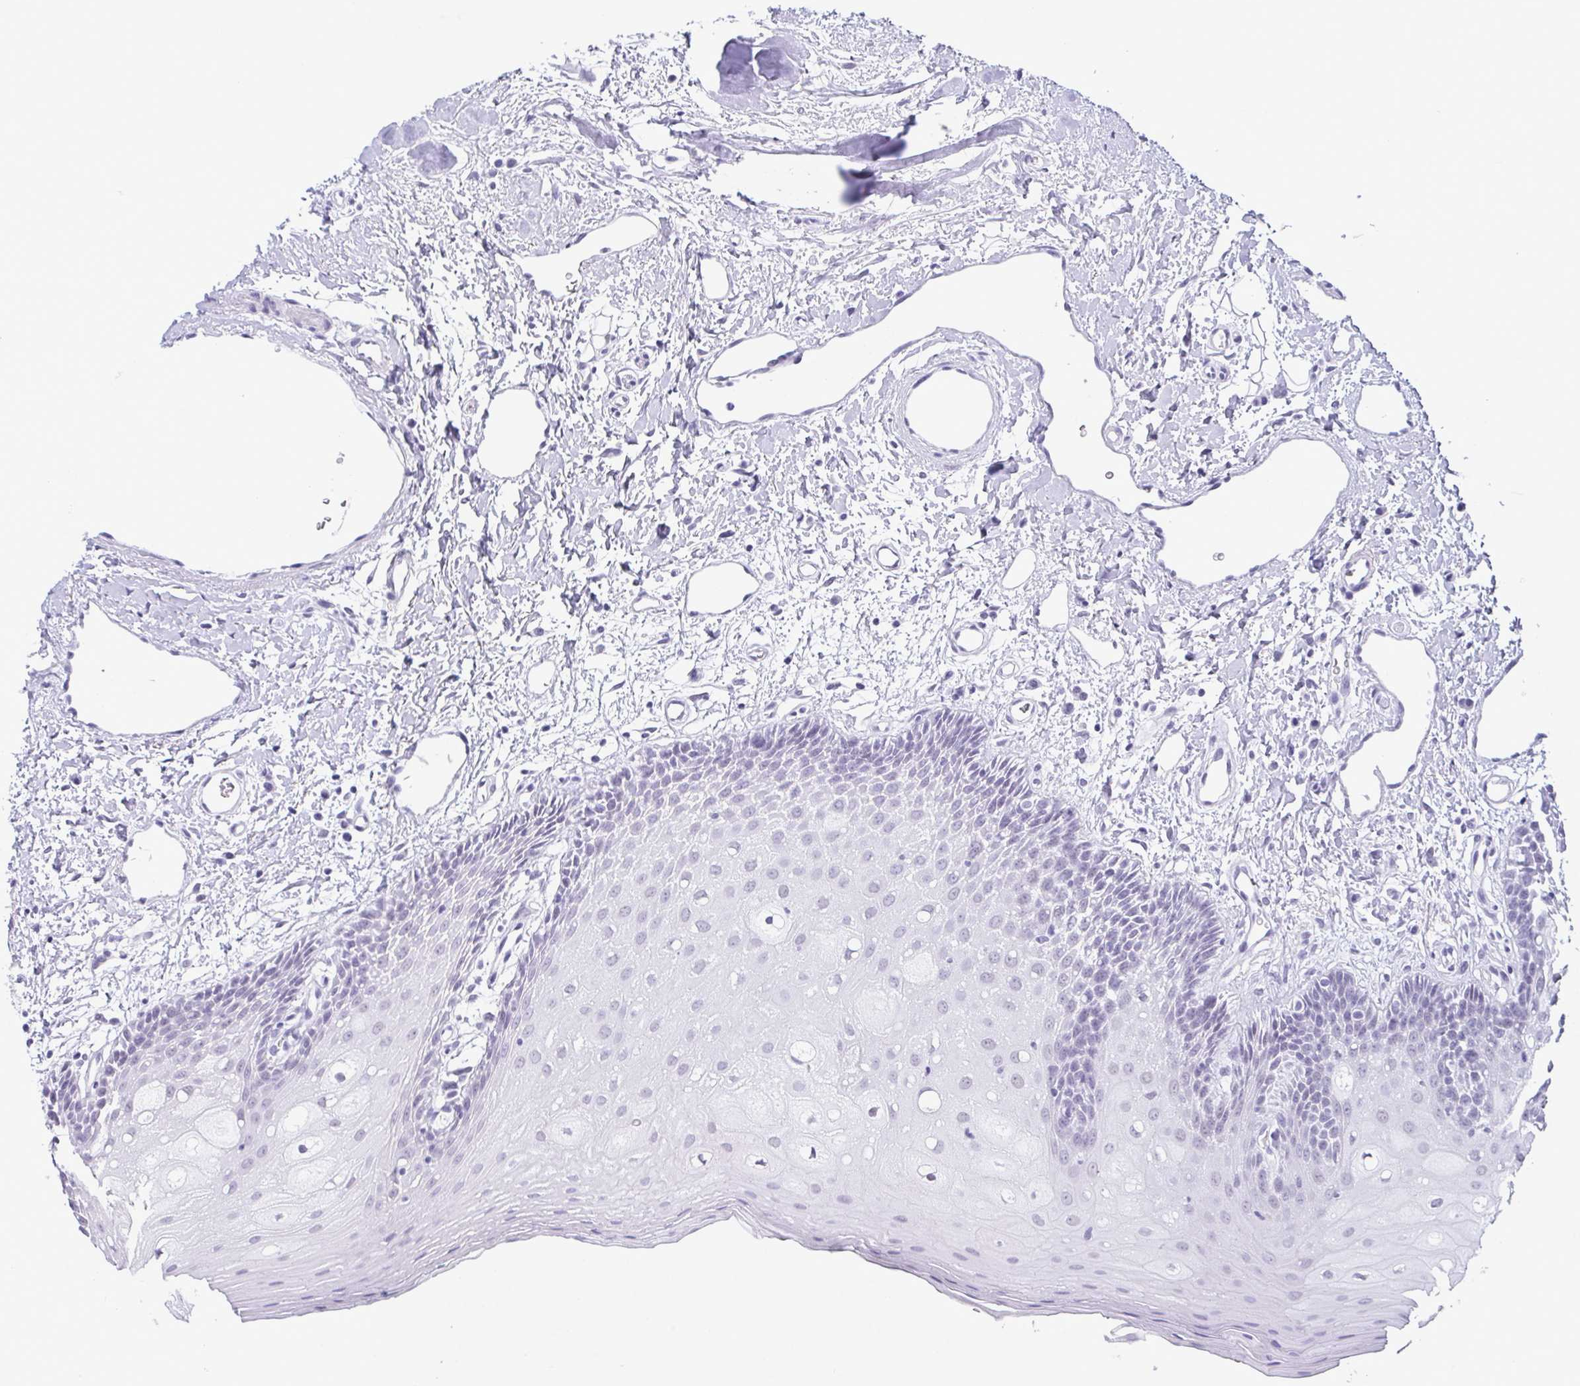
{"staining": {"intensity": "weak", "quantity": "<25%", "location": "nuclear"}, "tissue": "oral mucosa", "cell_type": "Squamous epithelial cells", "image_type": "normal", "snomed": [{"axis": "morphology", "description": "Normal tissue, NOS"}, {"axis": "topography", "description": "Oral tissue"}], "caption": "Immunohistochemistry image of benign oral mucosa stained for a protein (brown), which exhibits no staining in squamous epithelial cells.", "gene": "SUGP2", "patient": {"sex": "female", "age": 43}}